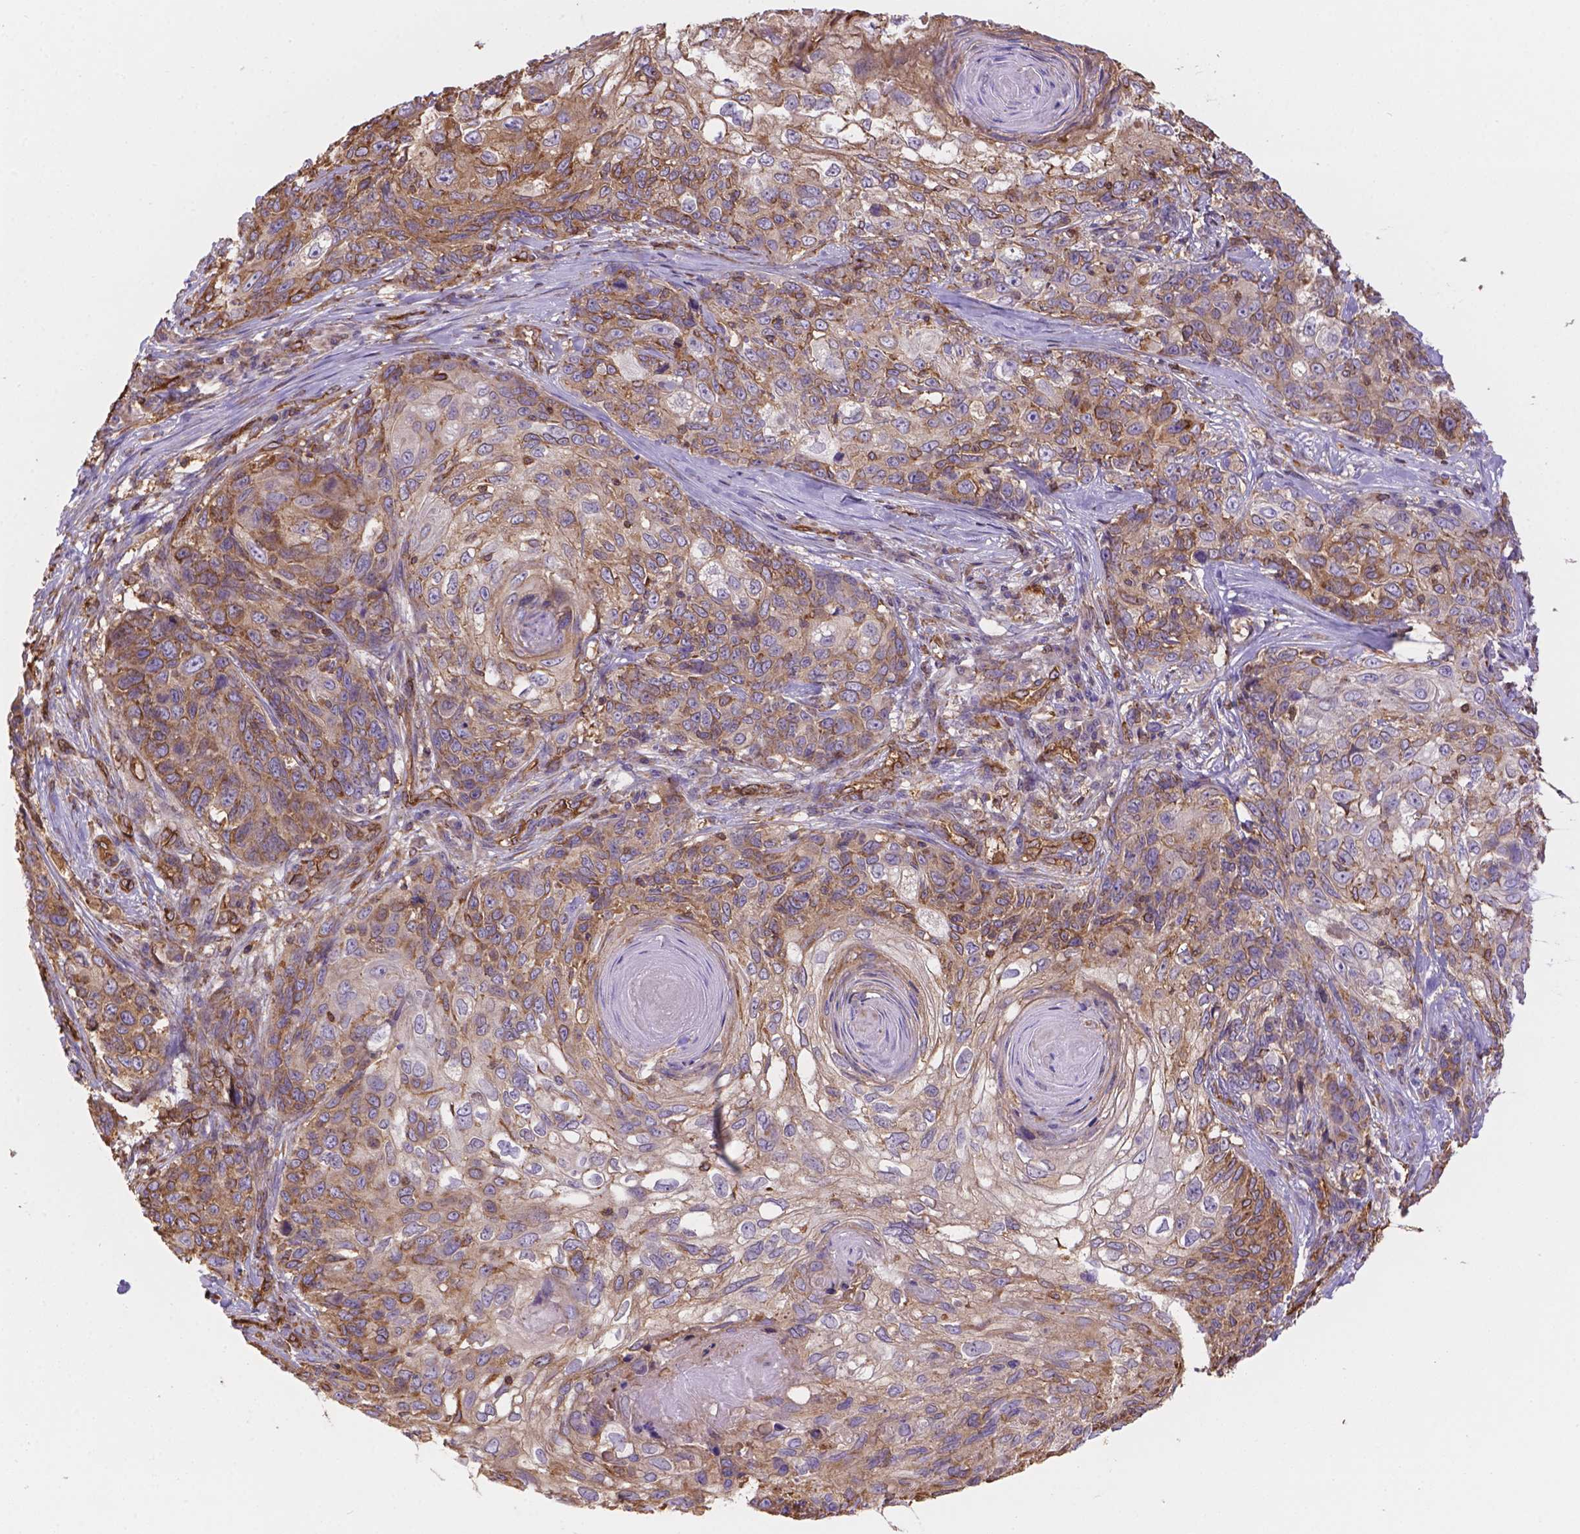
{"staining": {"intensity": "moderate", "quantity": ">75%", "location": "cytoplasmic/membranous"}, "tissue": "skin cancer", "cell_type": "Tumor cells", "image_type": "cancer", "snomed": [{"axis": "morphology", "description": "Squamous cell carcinoma, NOS"}, {"axis": "topography", "description": "Skin"}], "caption": "Skin squamous cell carcinoma tissue demonstrates moderate cytoplasmic/membranous positivity in about >75% of tumor cells Nuclei are stained in blue.", "gene": "DMWD", "patient": {"sex": "male", "age": 92}}